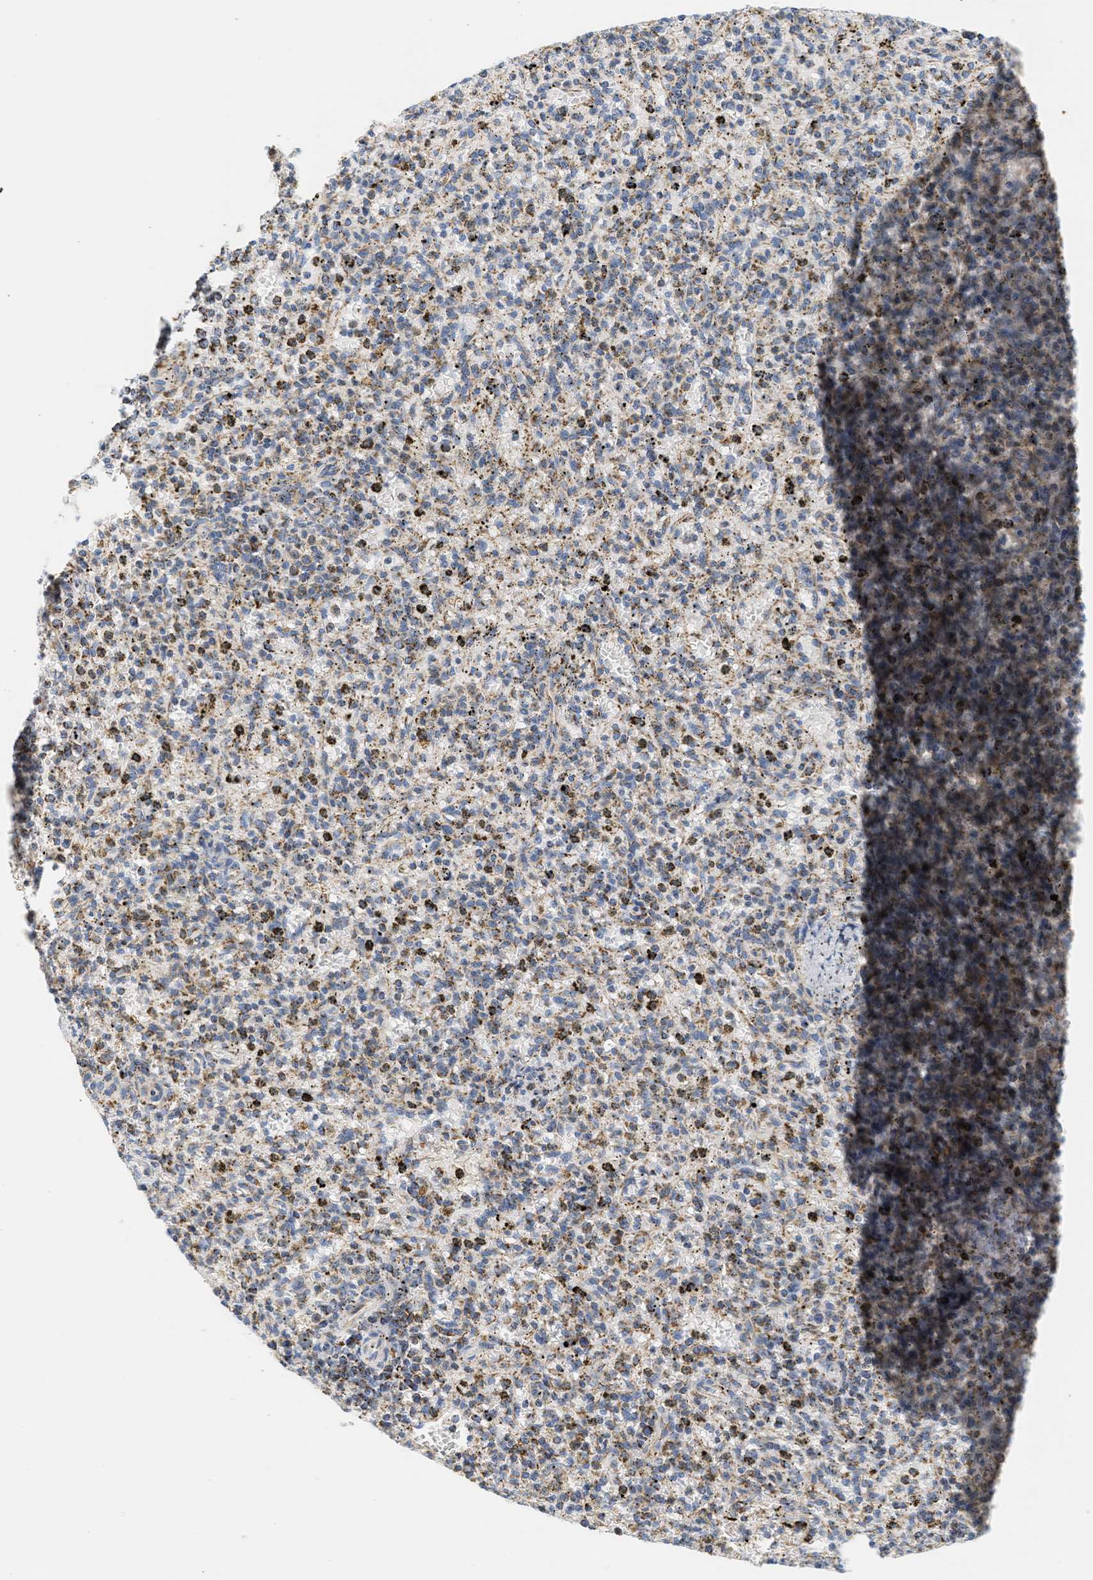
{"staining": {"intensity": "weak", "quantity": "25%-75%", "location": "cytoplasmic/membranous"}, "tissue": "spleen", "cell_type": "Cells in red pulp", "image_type": "normal", "snomed": [{"axis": "morphology", "description": "Normal tissue, NOS"}, {"axis": "topography", "description": "Spleen"}], "caption": "Spleen stained for a protein displays weak cytoplasmic/membranous positivity in cells in red pulp. (IHC, brightfield microscopy, high magnification).", "gene": "GRPEL2", "patient": {"sex": "male", "age": 72}}